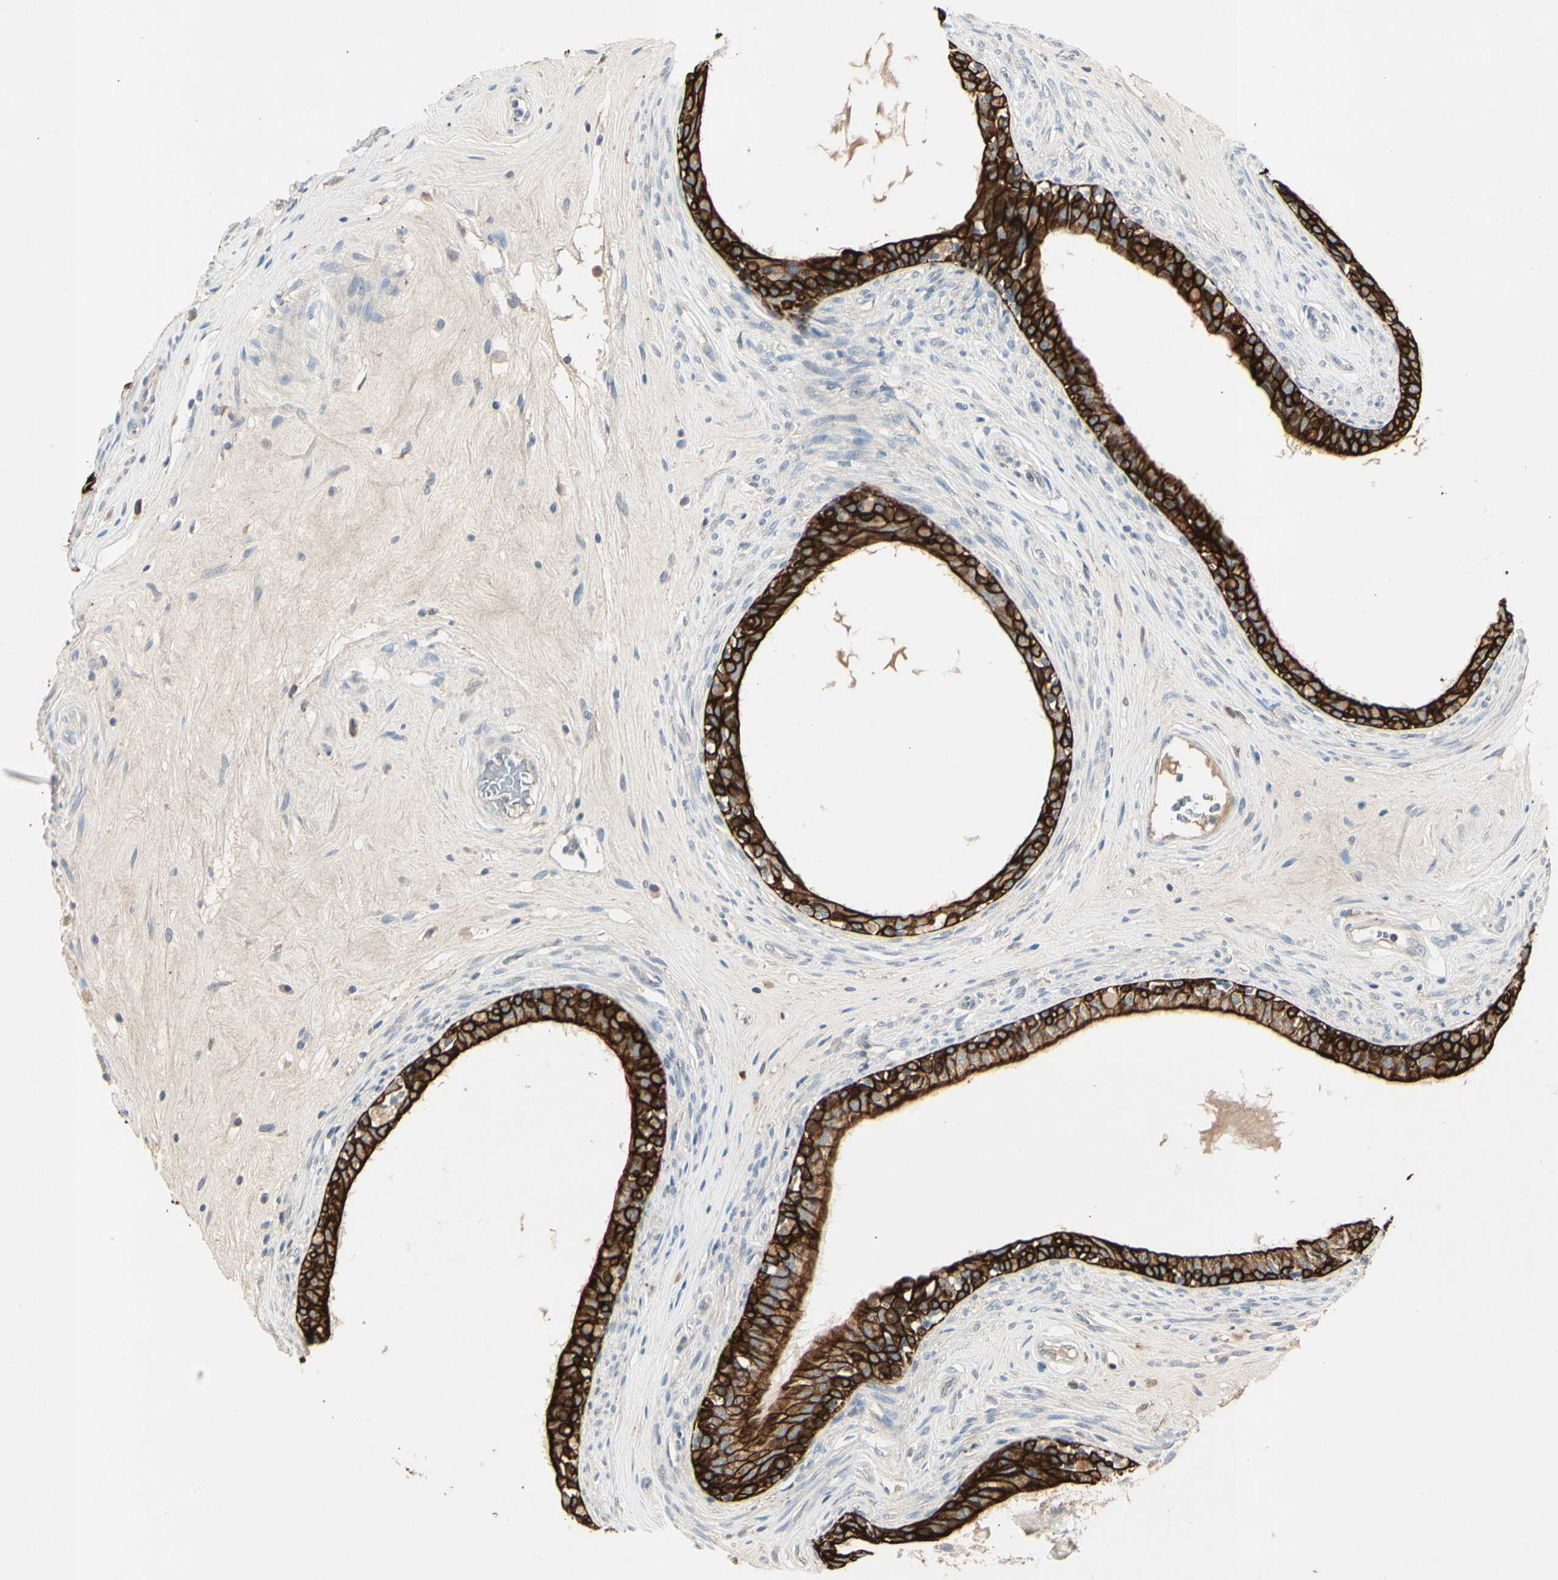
{"staining": {"intensity": "strong", "quantity": ">75%", "location": "cytoplasmic/membranous"}, "tissue": "epididymis", "cell_type": "Glandular cells", "image_type": "normal", "snomed": [{"axis": "morphology", "description": "Normal tissue, NOS"}, {"axis": "morphology", "description": "Inflammation, NOS"}, {"axis": "topography", "description": "Epididymis"}], "caption": "The image displays staining of benign epididymis, revealing strong cytoplasmic/membranous protein expression (brown color) within glandular cells.", "gene": "SKIL", "patient": {"sex": "male", "age": 84}}